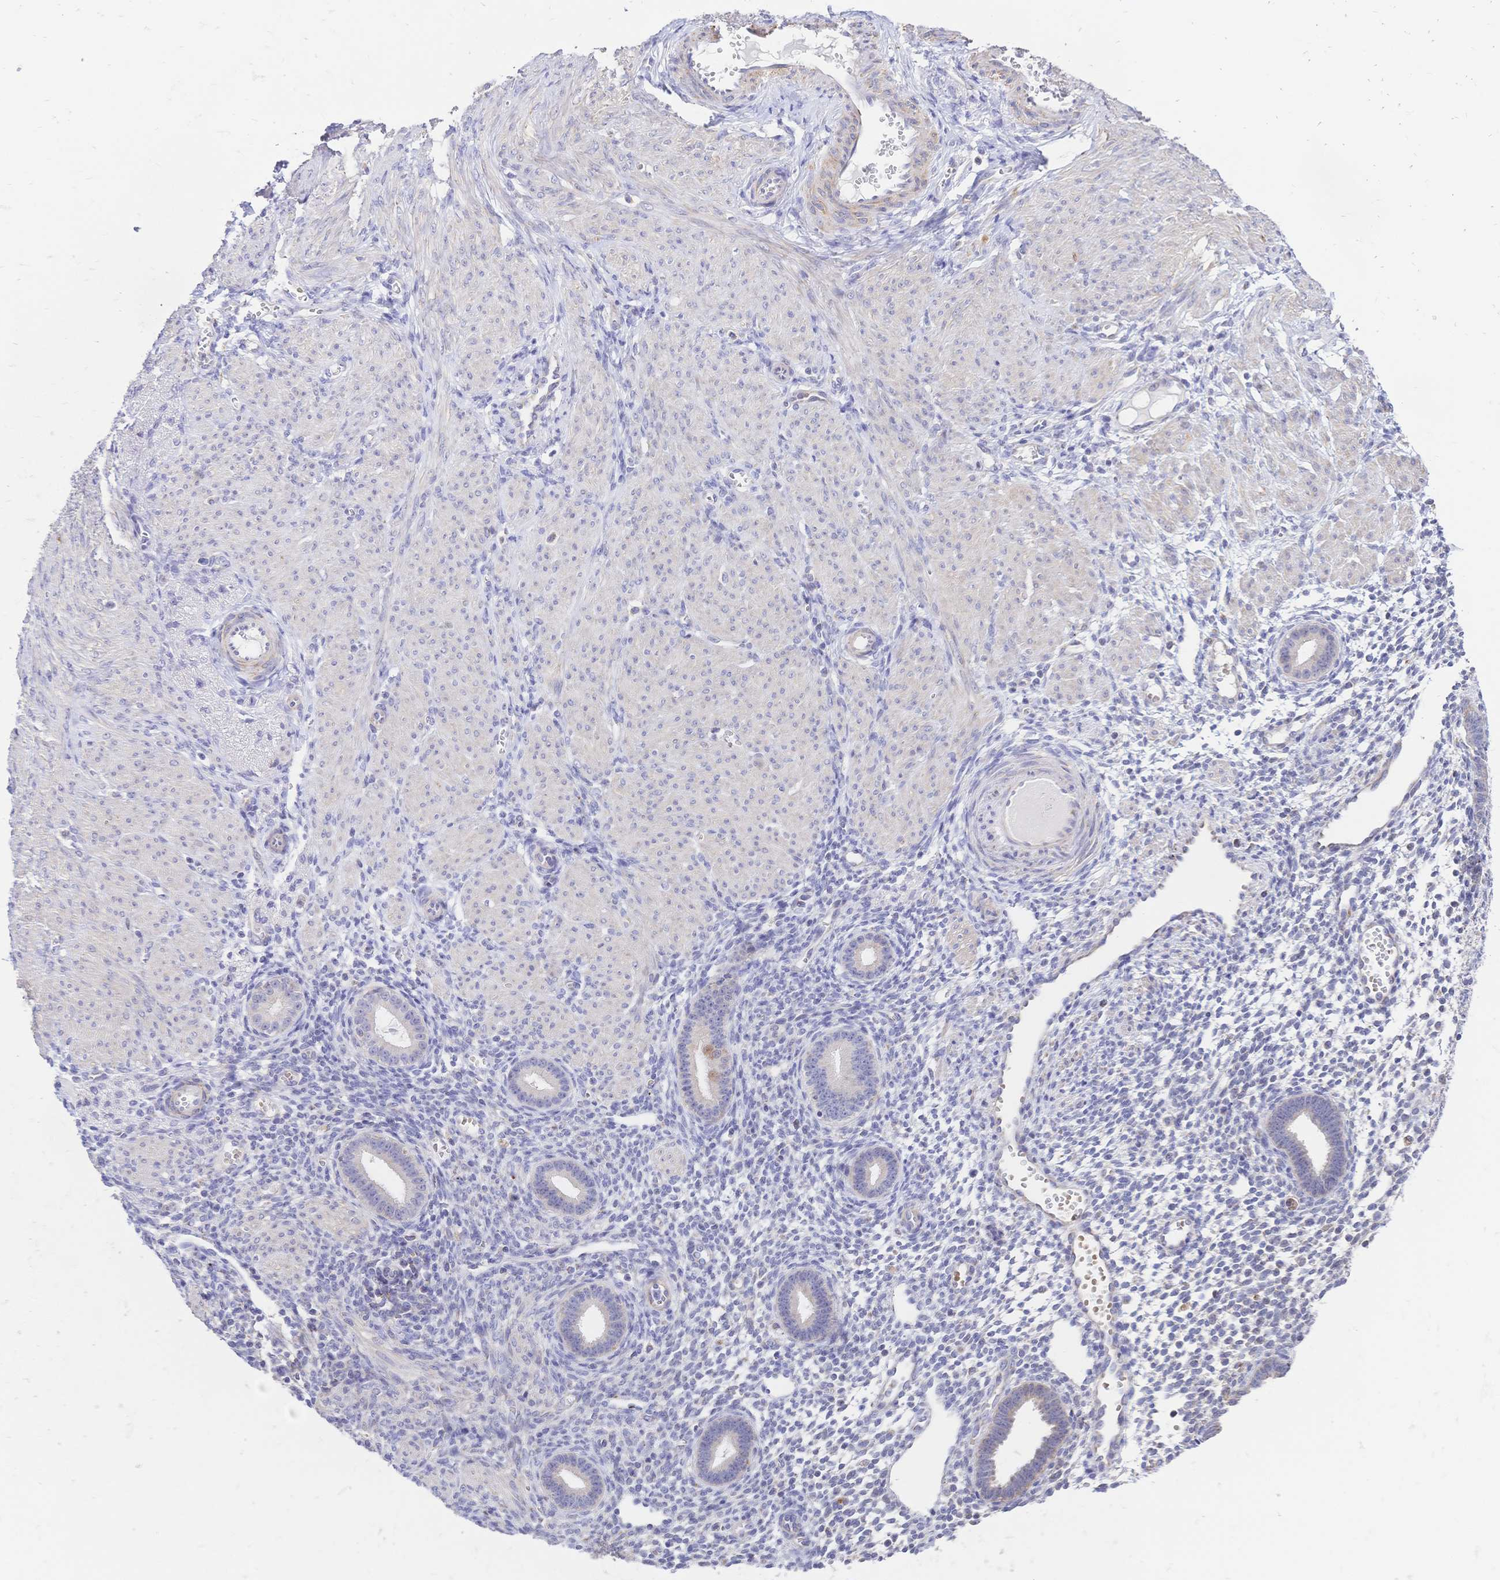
{"staining": {"intensity": "negative", "quantity": "none", "location": "none"}, "tissue": "endometrium", "cell_type": "Cells in endometrial stroma", "image_type": "normal", "snomed": [{"axis": "morphology", "description": "Normal tissue, NOS"}, {"axis": "topography", "description": "Endometrium"}], "caption": "High power microscopy histopathology image of an immunohistochemistry (IHC) micrograph of normal endometrium, revealing no significant expression in cells in endometrial stroma.", "gene": "CLEC18A", "patient": {"sex": "female", "age": 36}}